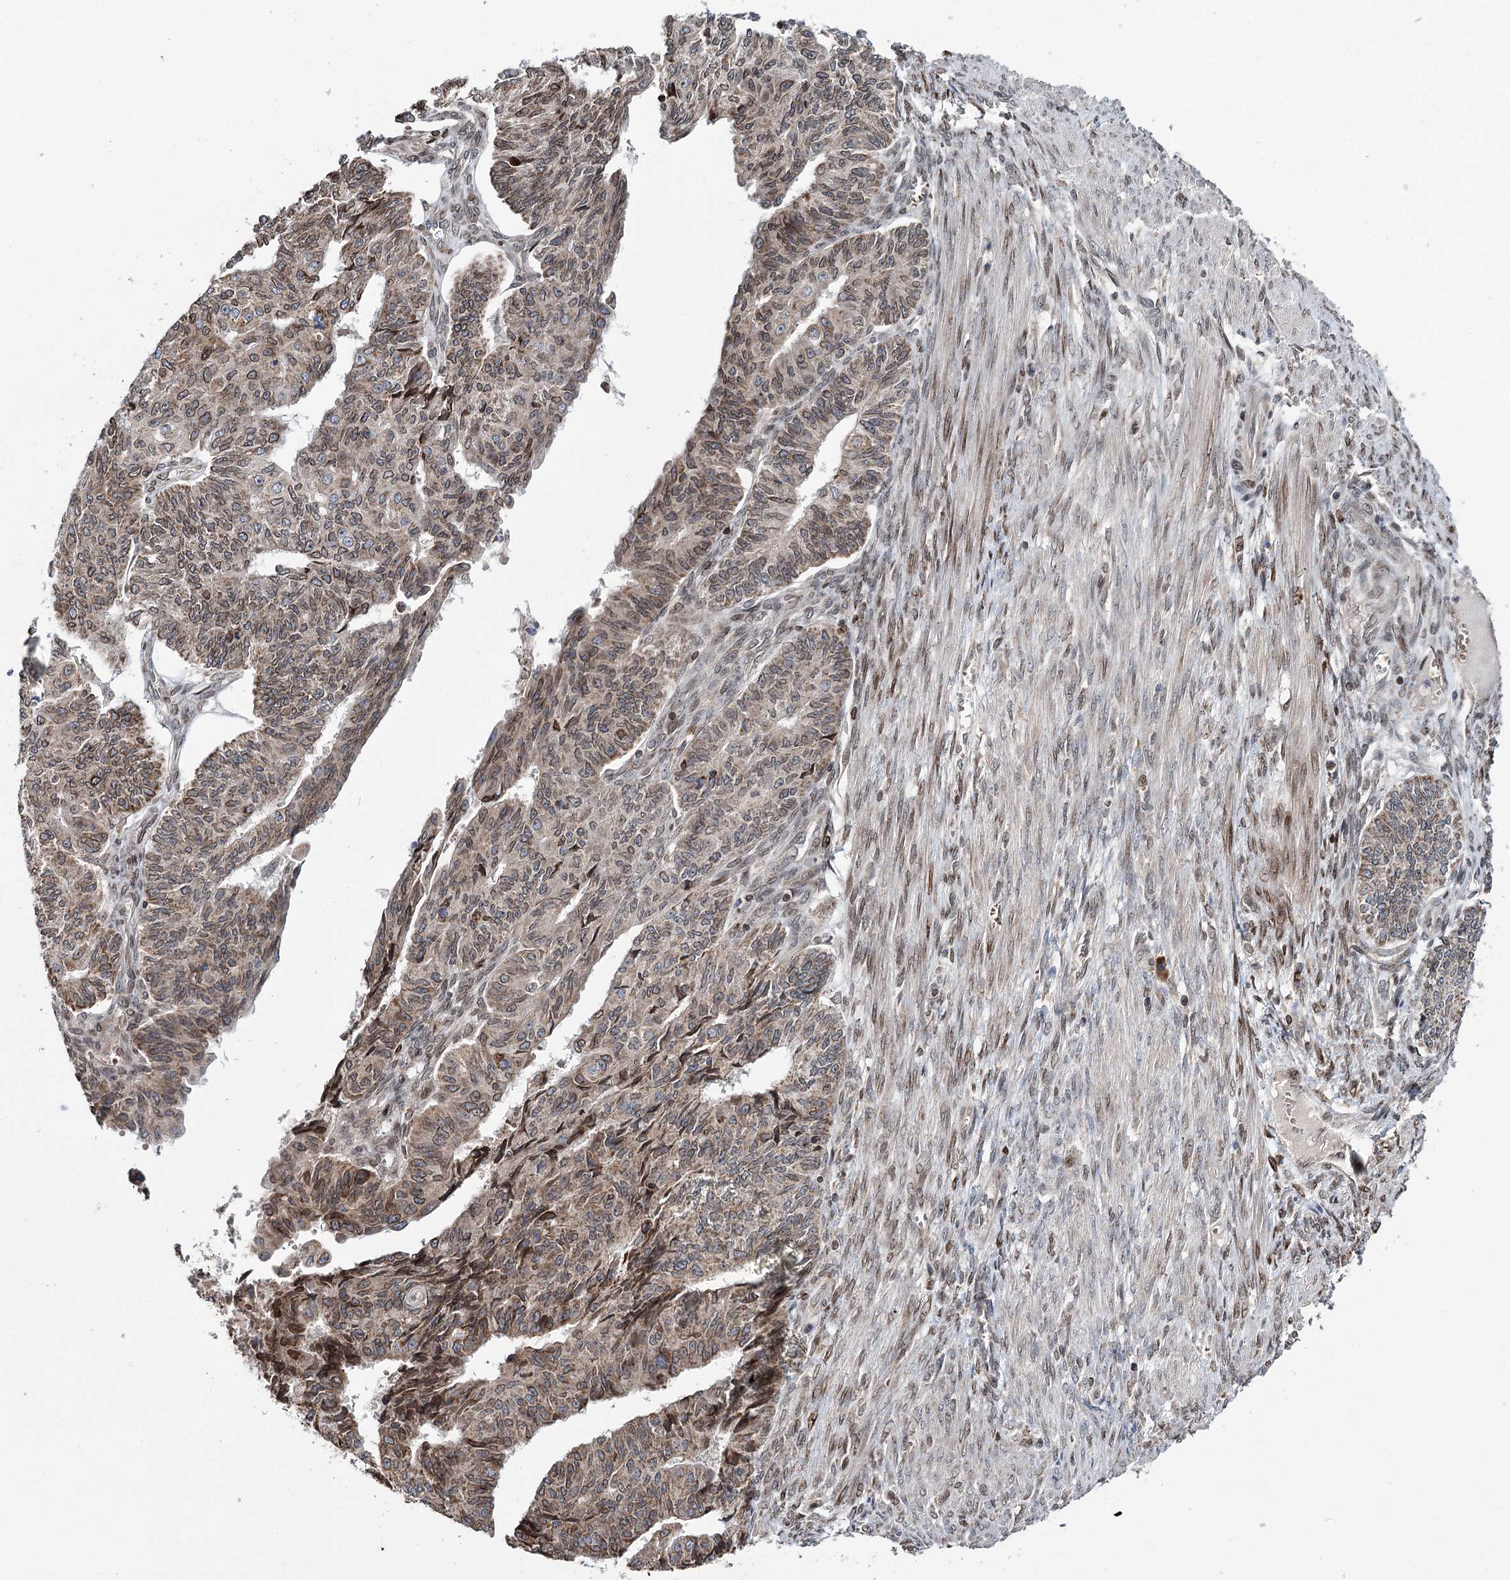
{"staining": {"intensity": "moderate", "quantity": "25%-75%", "location": "cytoplasmic/membranous,nuclear"}, "tissue": "endometrial cancer", "cell_type": "Tumor cells", "image_type": "cancer", "snomed": [{"axis": "morphology", "description": "Adenocarcinoma, NOS"}, {"axis": "topography", "description": "Endometrium"}], "caption": "A brown stain shows moderate cytoplasmic/membranous and nuclear staining of a protein in human adenocarcinoma (endometrial) tumor cells.", "gene": "CFAP46", "patient": {"sex": "female", "age": 32}}